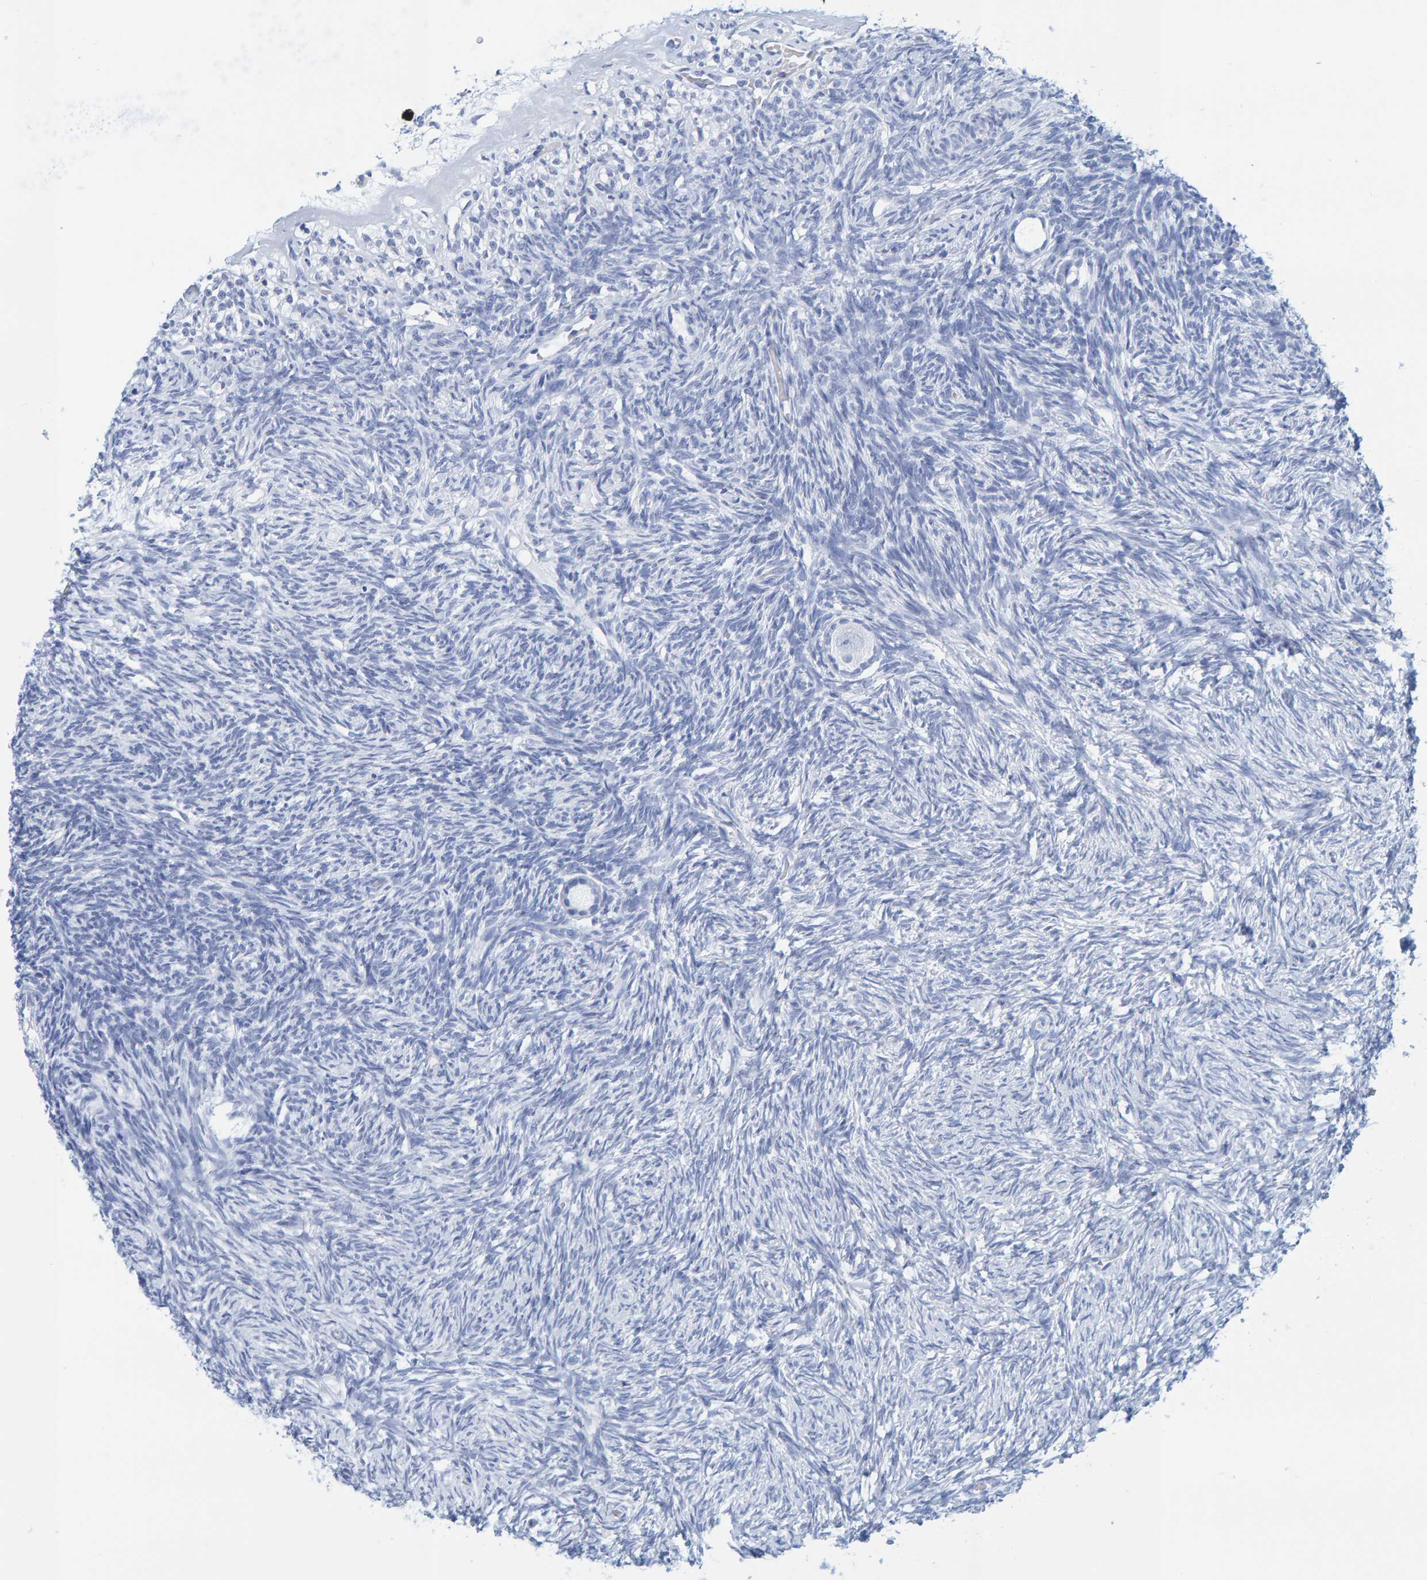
{"staining": {"intensity": "negative", "quantity": "none", "location": "none"}, "tissue": "ovary", "cell_type": "Follicle cells", "image_type": "normal", "snomed": [{"axis": "morphology", "description": "Normal tissue, NOS"}, {"axis": "topography", "description": "Ovary"}], "caption": "IHC photomicrograph of normal ovary: human ovary stained with DAB exhibits no significant protein positivity in follicle cells.", "gene": "SFTPC", "patient": {"sex": "female", "age": 34}}